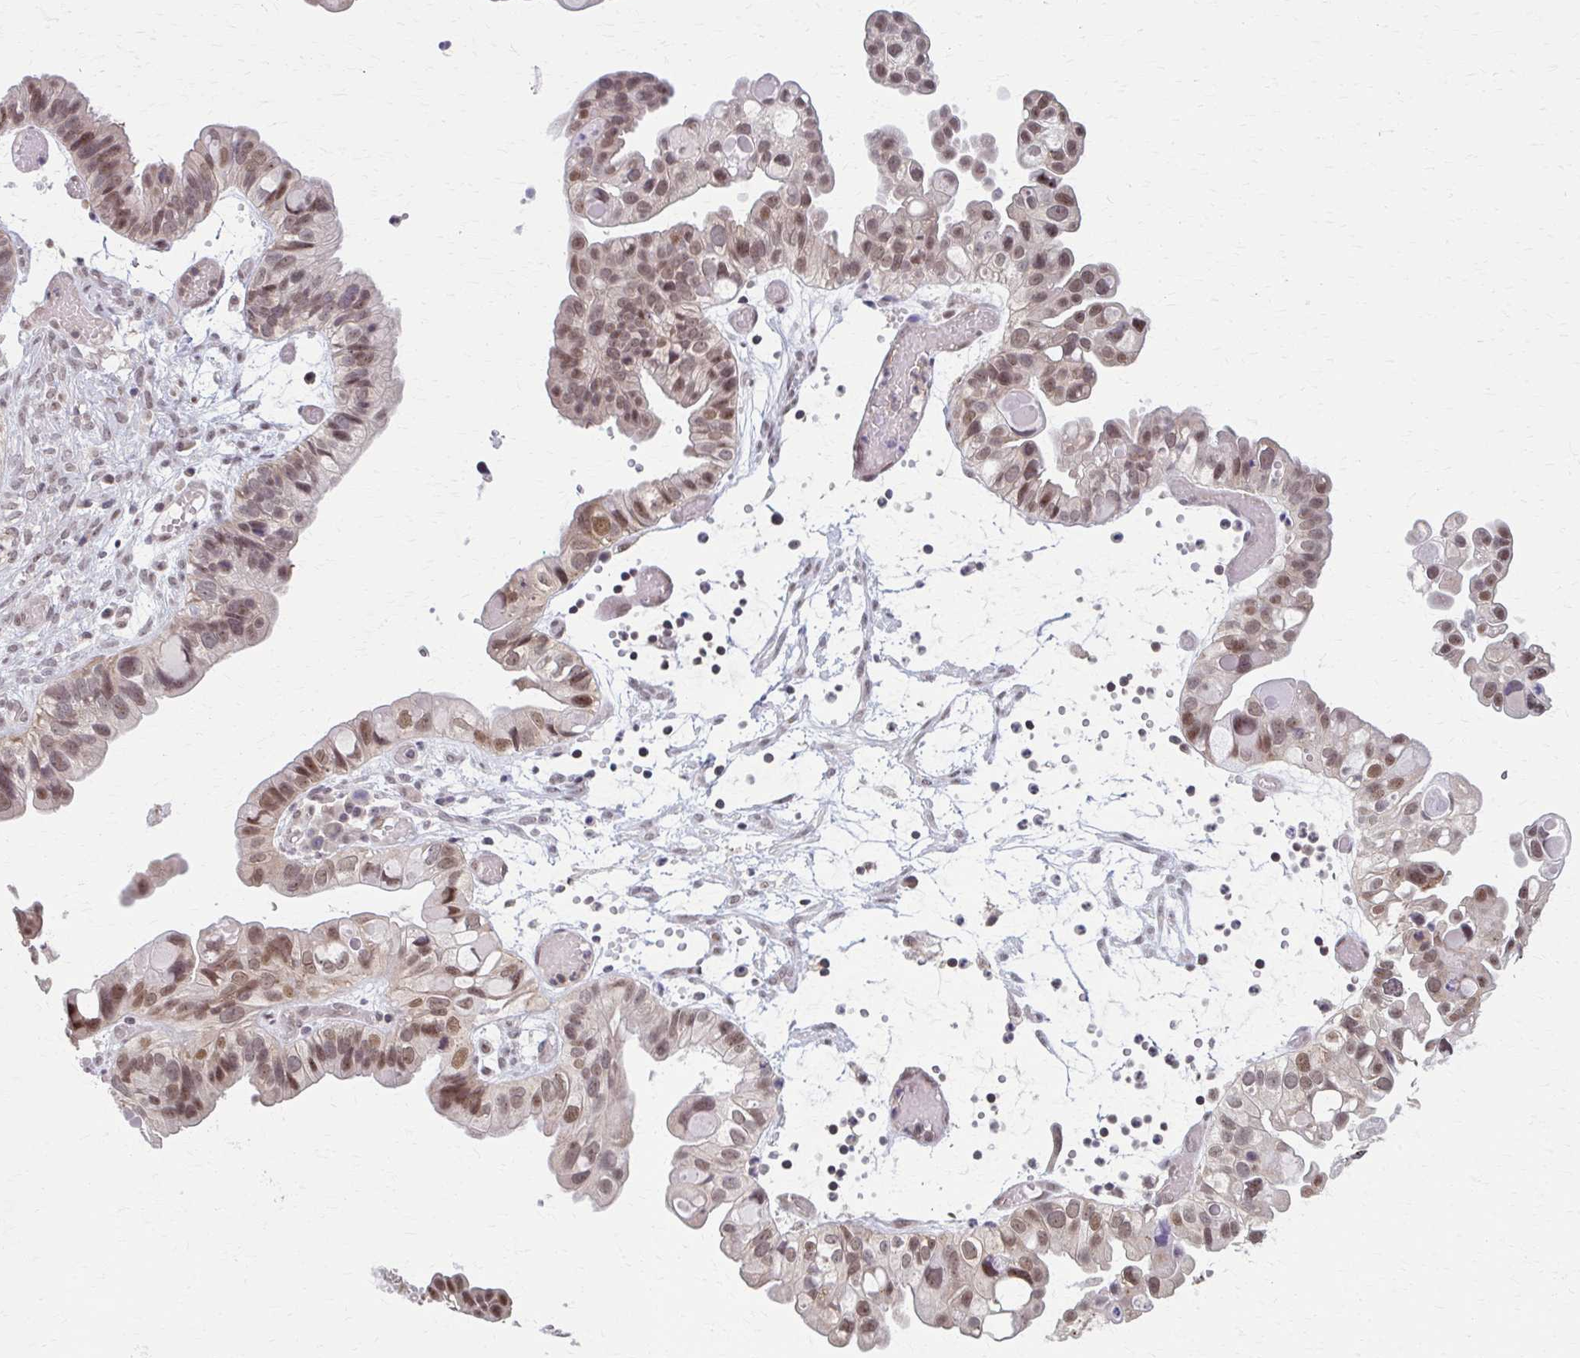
{"staining": {"intensity": "moderate", "quantity": ">75%", "location": "nuclear"}, "tissue": "ovarian cancer", "cell_type": "Tumor cells", "image_type": "cancer", "snomed": [{"axis": "morphology", "description": "Cystadenocarcinoma, serous, NOS"}, {"axis": "topography", "description": "Ovary"}], "caption": "Immunohistochemistry (IHC) histopathology image of serous cystadenocarcinoma (ovarian) stained for a protein (brown), which demonstrates medium levels of moderate nuclear staining in about >75% of tumor cells.", "gene": "SETBP1", "patient": {"sex": "female", "age": 56}}